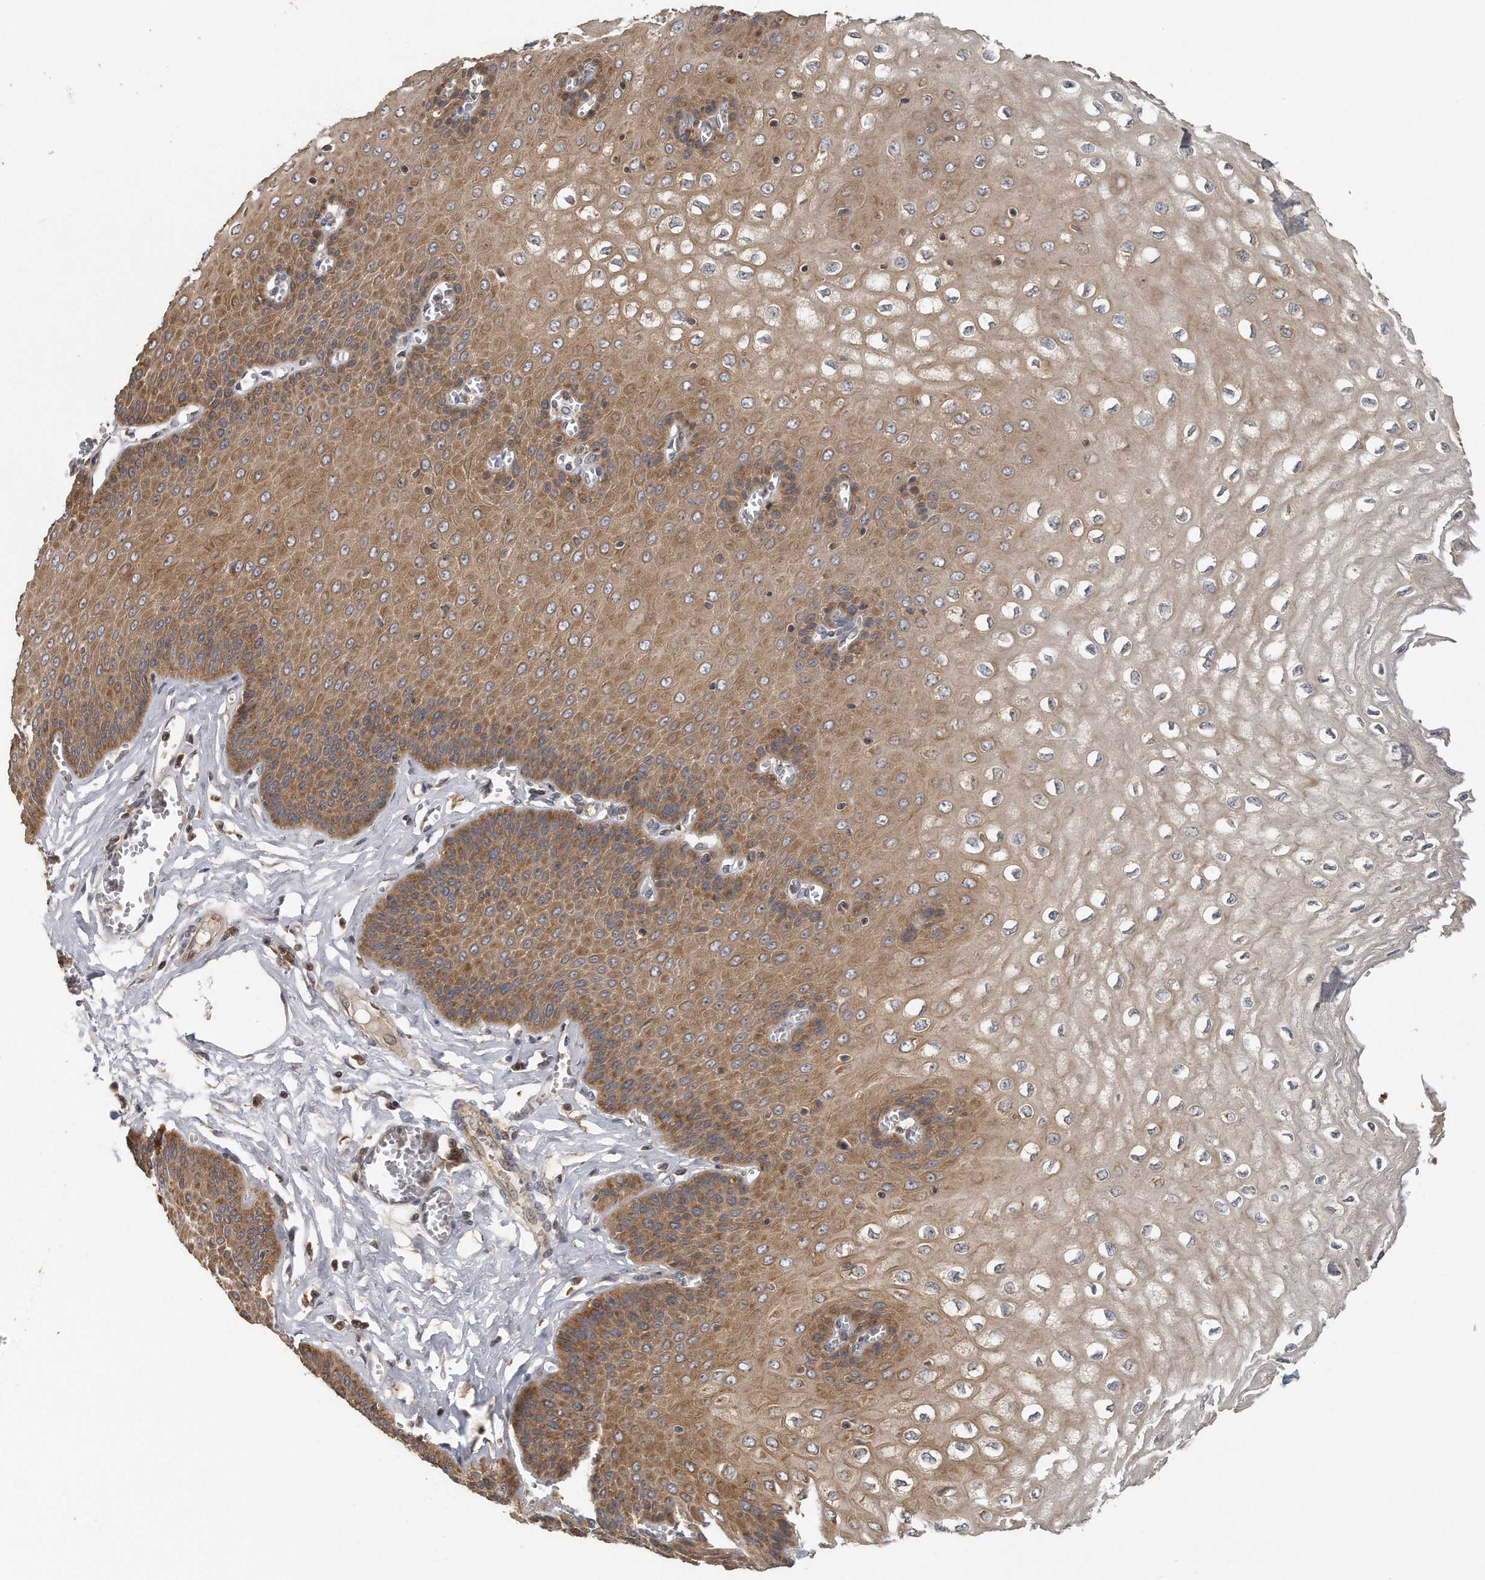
{"staining": {"intensity": "strong", "quantity": ">75%", "location": "cytoplasmic/membranous"}, "tissue": "esophagus", "cell_type": "Squamous epithelial cells", "image_type": "normal", "snomed": [{"axis": "morphology", "description": "Normal tissue, NOS"}, {"axis": "topography", "description": "Esophagus"}], "caption": "IHC staining of normal esophagus, which displays high levels of strong cytoplasmic/membranous expression in approximately >75% of squamous epithelial cells indicating strong cytoplasmic/membranous protein staining. The staining was performed using DAB (3,3'-diaminobenzidine) (brown) for protein detection and nuclei were counterstained in hematoxylin (blue).", "gene": "EIF3I", "patient": {"sex": "male", "age": 60}}